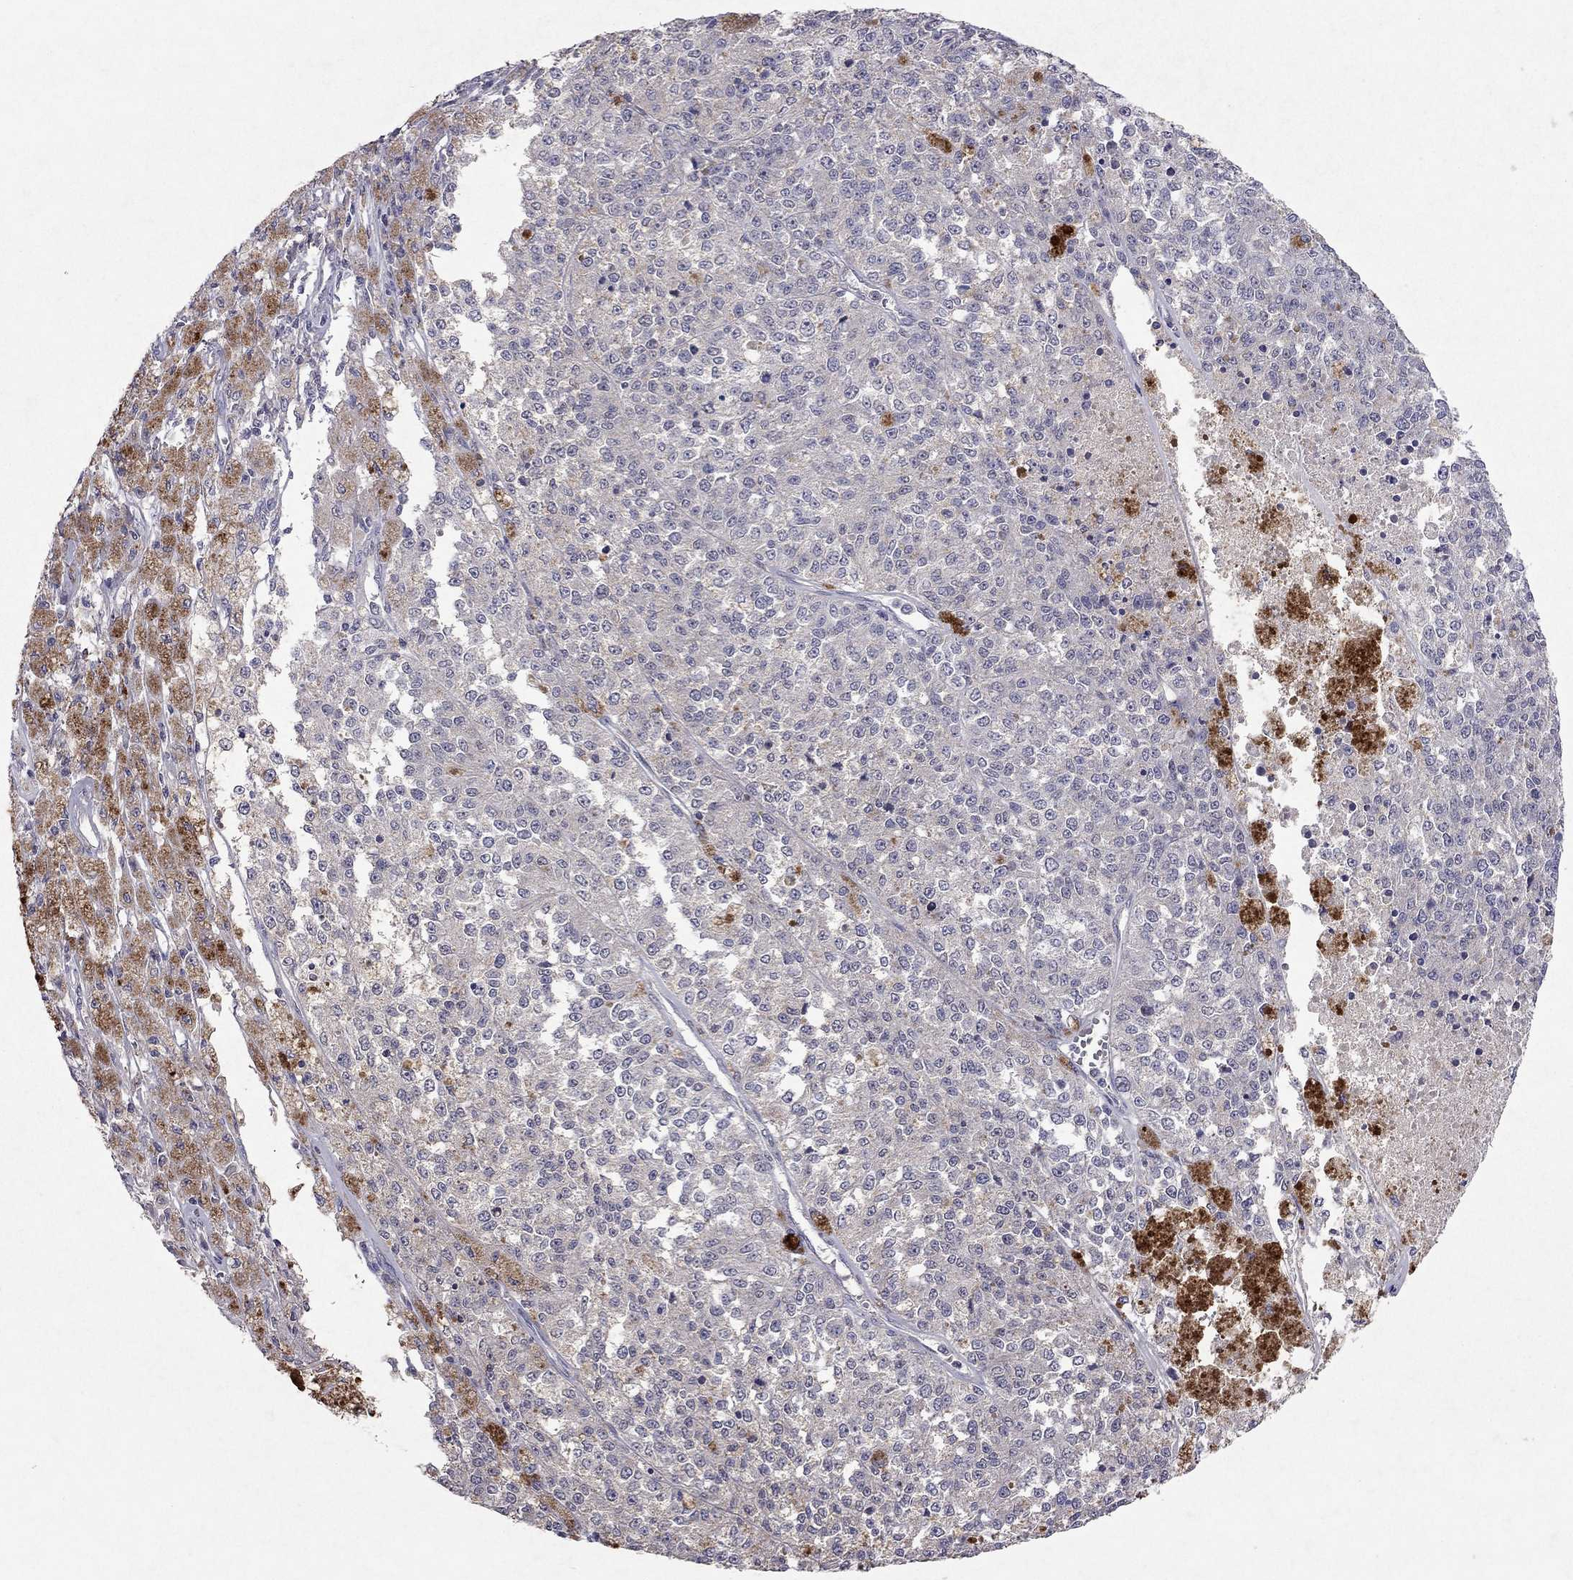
{"staining": {"intensity": "negative", "quantity": "none", "location": "none"}, "tissue": "melanoma", "cell_type": "Tumor cells", "image_type": "cancer", "snomed": [{"axis": "morphology", "description": "Malignant melanoma, Metastatic site"}, {"axis": "topography", "description": "Lymph node"}], "caption": "The IHC photomicrograph has no significant staining in tumor cells of melanoma tissue.", "gene": "ESR2", "patient": {"sex": "female", "age": 64}}